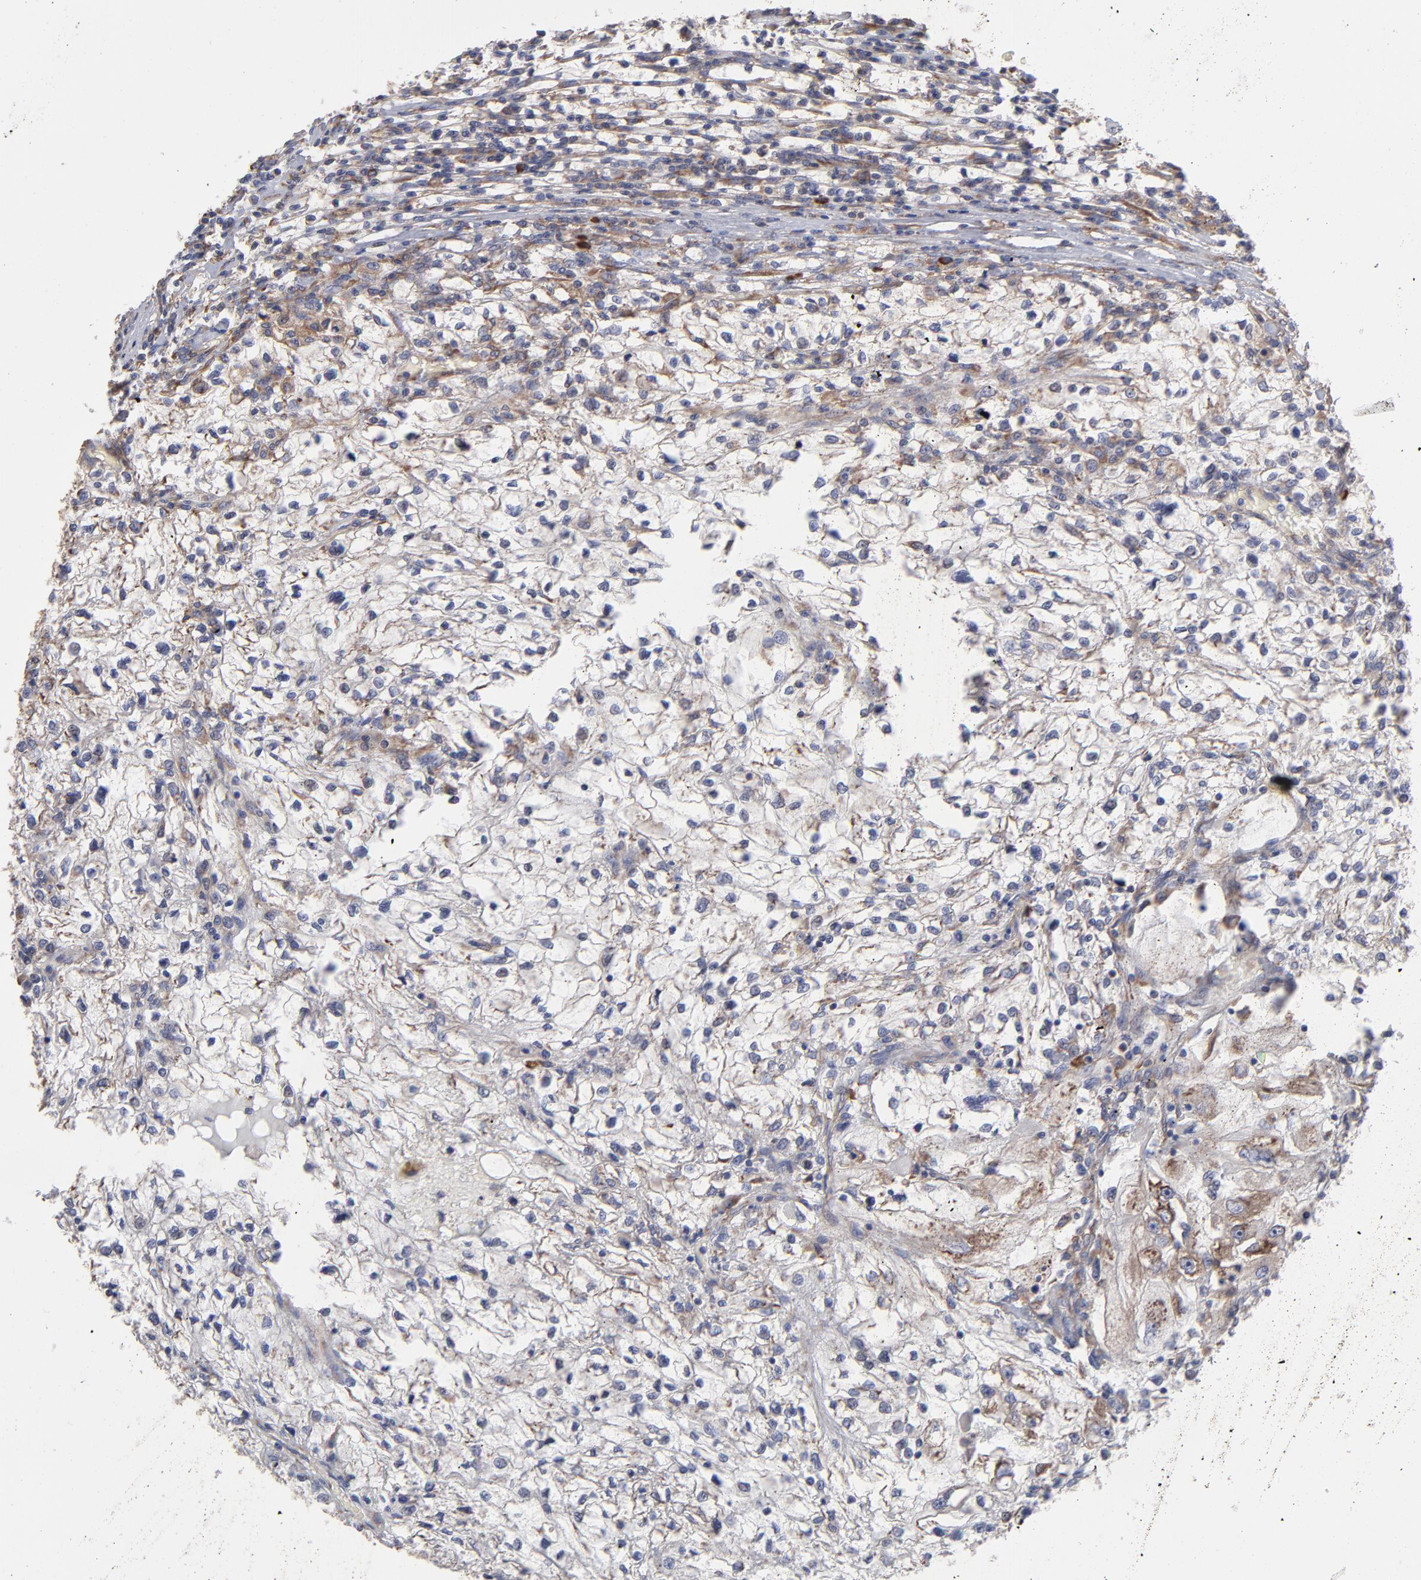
{"staining": {"intensity": "weak", "quantity": "<25%", "location": "cytoplasmic/membranous"}, "tissue": "renal cancer", "cell_type": "Tumor cells", "image_type": "cancer", "snomed": [{"axis": "morphology", "description": "Adenocarcinoma, NOS"}, {"axis": "topography", "description": "Kidney"}], "caption": "Tumor cells show no significant positivity in renal adenocarcinoma.", "gene": "RPL3", "patient": {"sex": "female", "age": 83}}